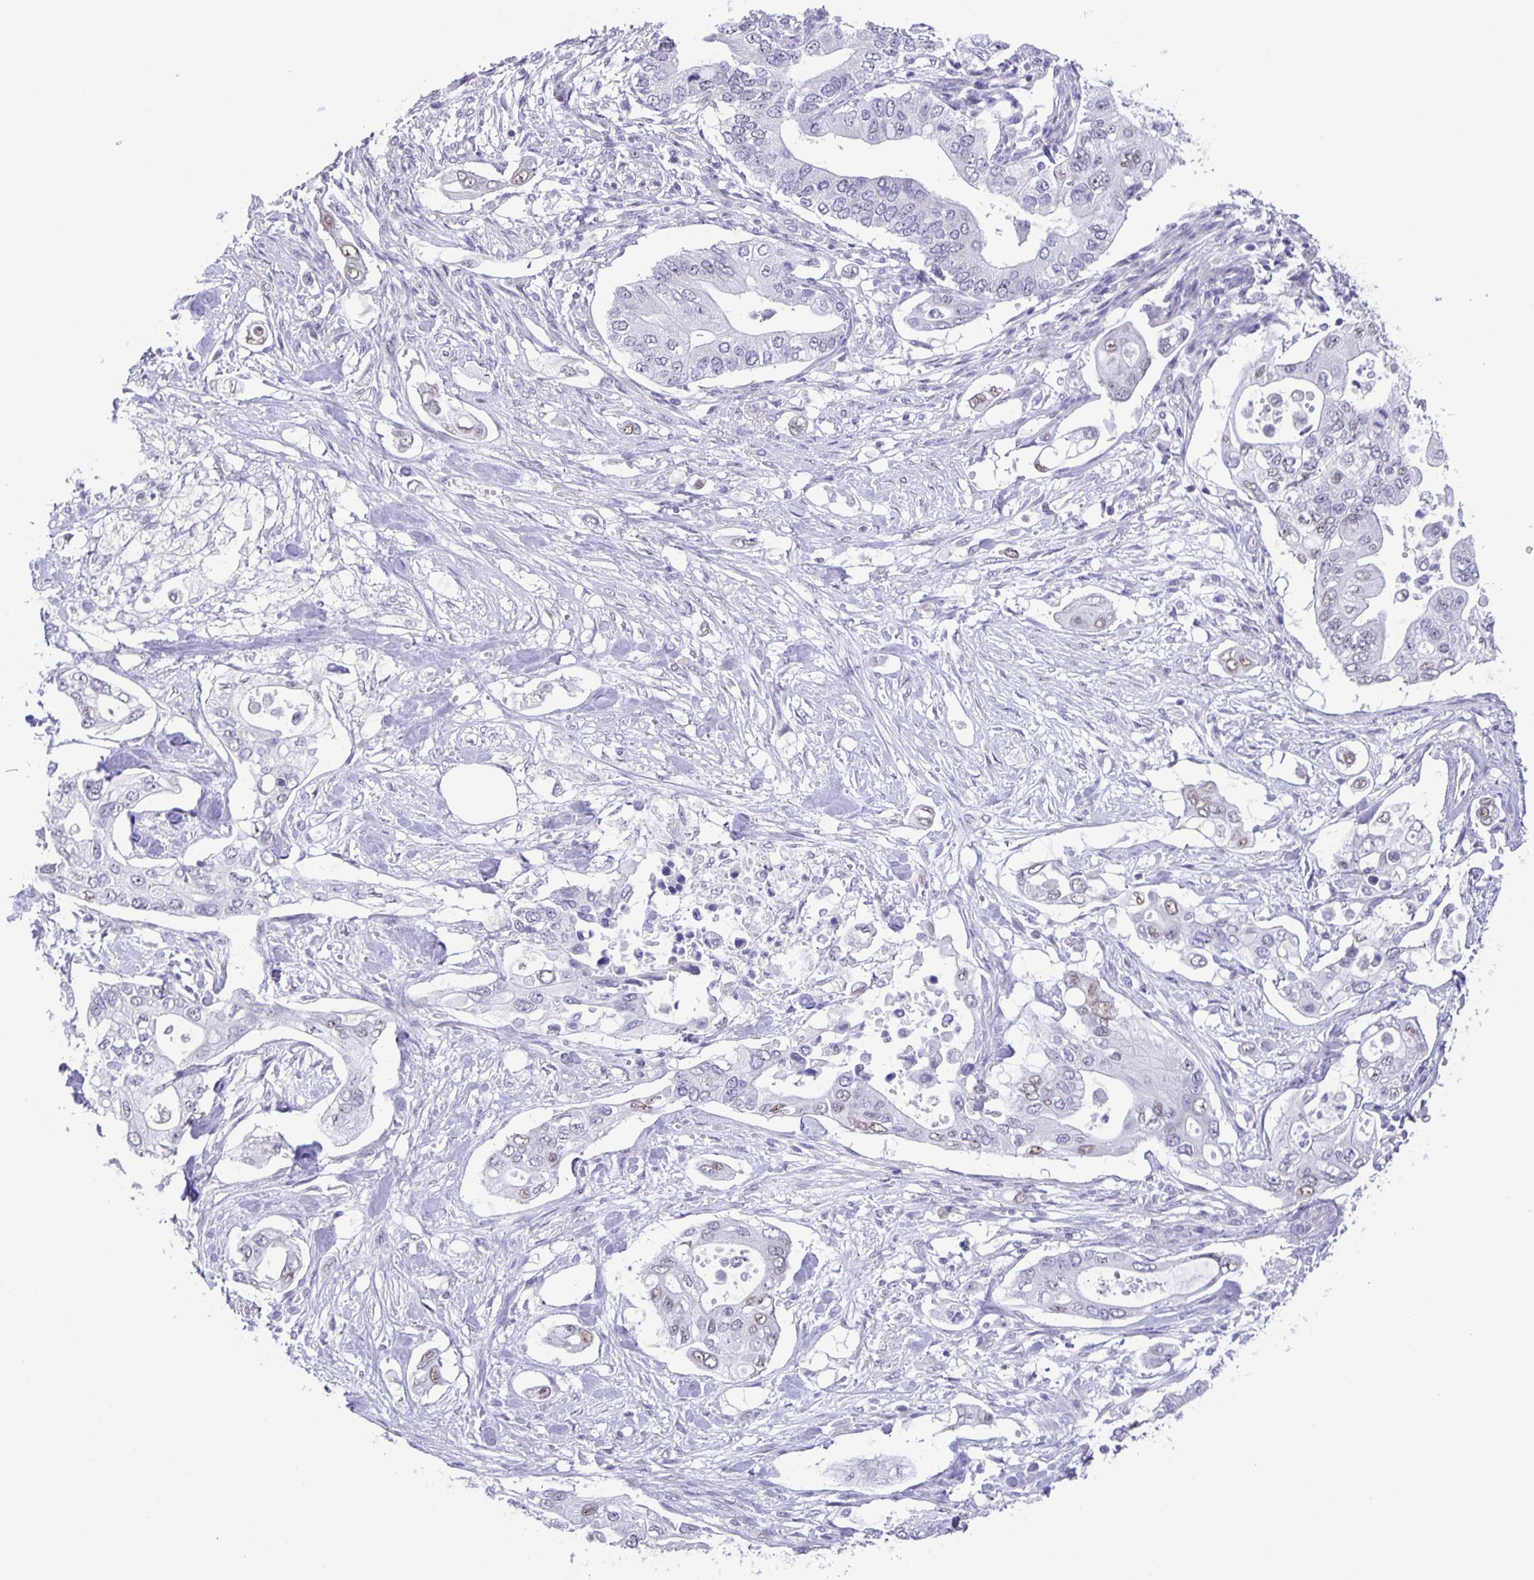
{"staining": {"intensity": "weak", "quantity": "<25%", "location": "nuclear"}, "tissue": "pancreatic cancer", "cell_type": "Tumor cells", "image_type": "cancer", "snomed": [{"axis": "morphology", "description": "Adenocarcinoma, NOS"}, {"axis": "topography", "description": "Pancreas"}], "caption": "Immunohistochemistry of human pancreatic adenocarcinoma exhibits no staining in tumor cells.", "gene": "PHRF1", "patient": {"sex": "female", "age": 63}}